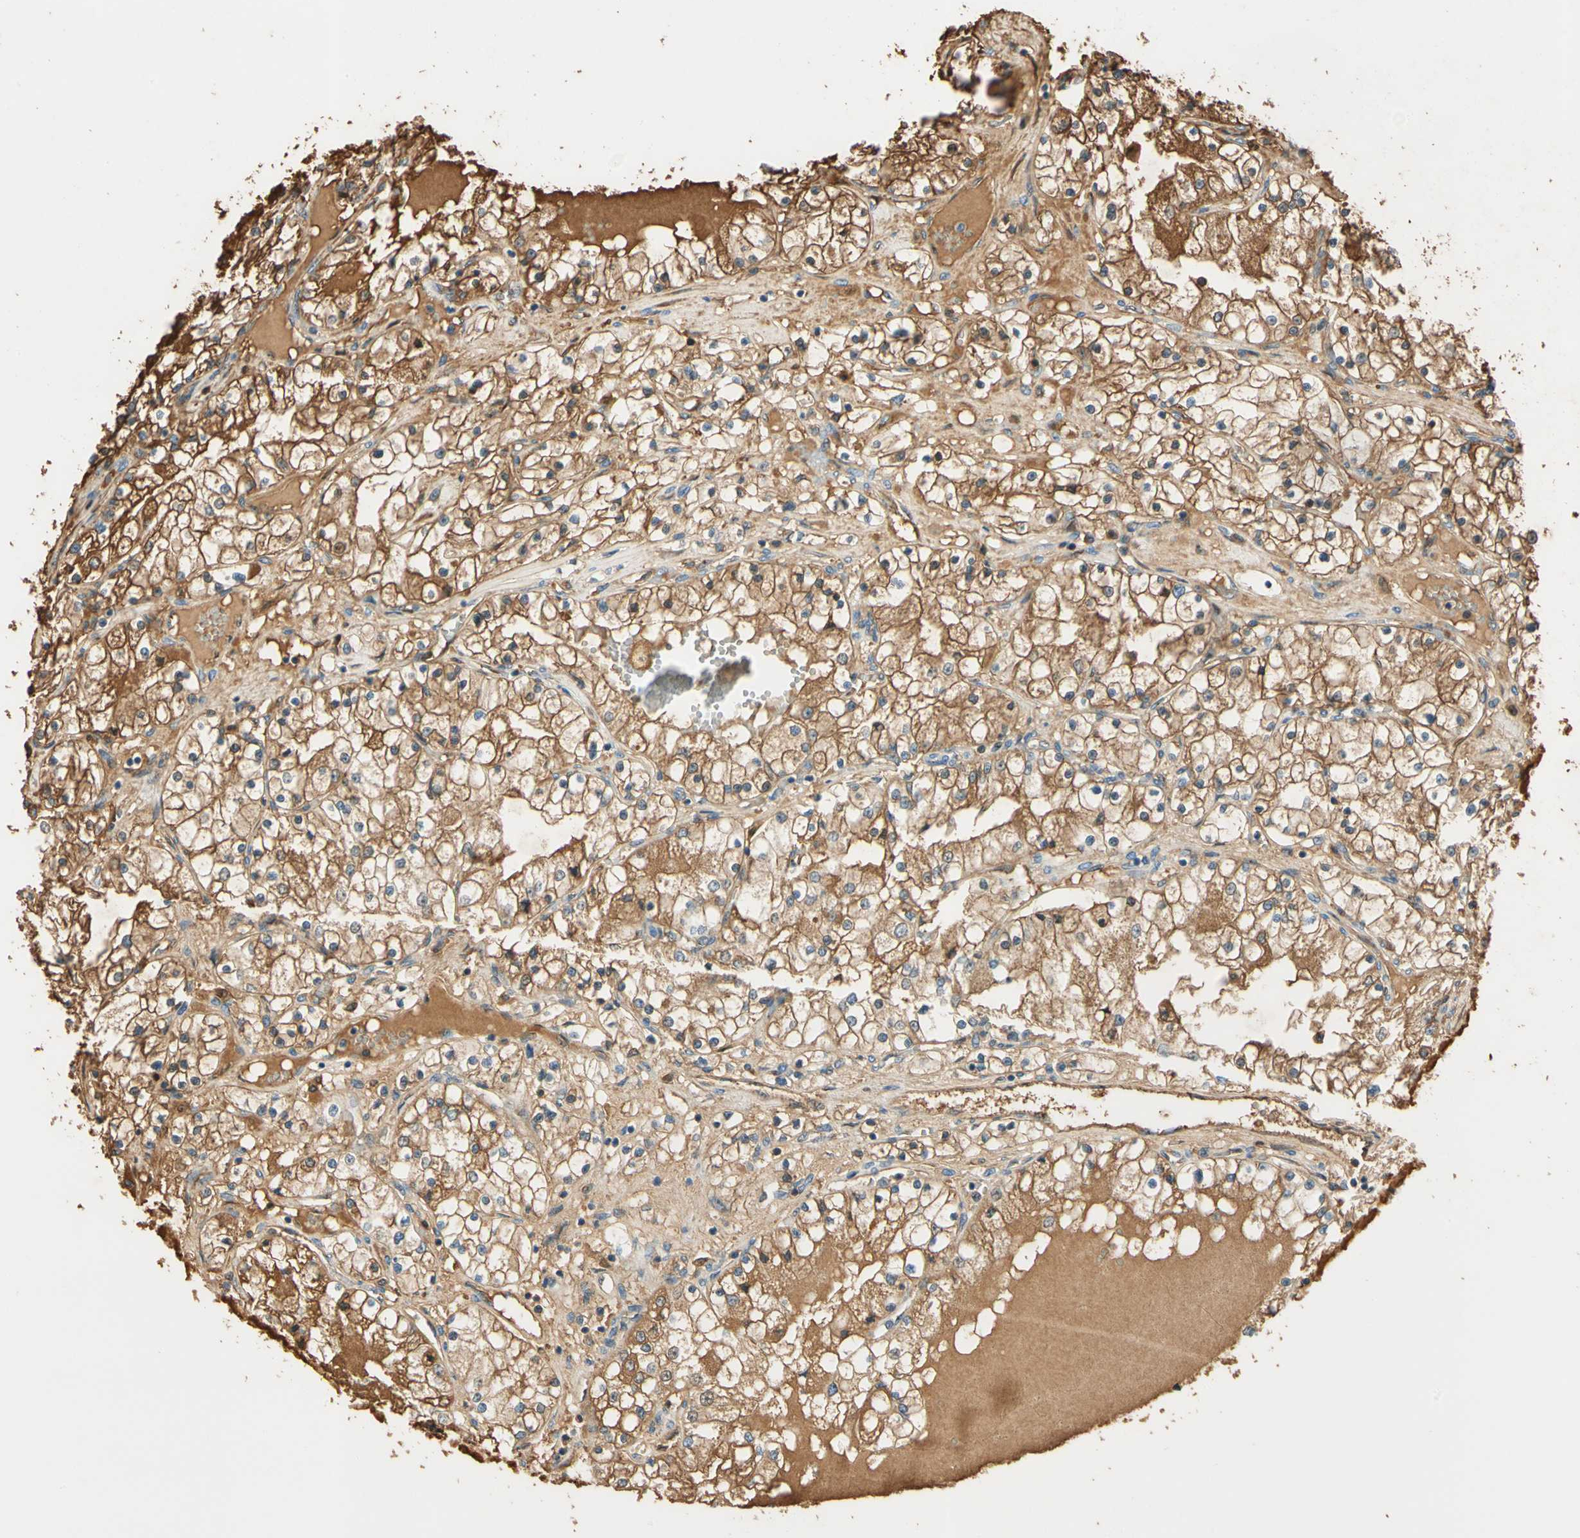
{"staining": {"intensity": "moderate", "quantity": ">75%", "location": "cytoplasmic/membranous"}, "tissue": "renal cancer", "cell_type": "Tumor cells", "image_type": "cancer", "snomed": [{"axis": "morphology", "description": "Adenocarcinoma, NOS"}, {"axis": "topography", "description": "Kidney"}], "caption": "Renal cancer (adenocarcinoma) was stained to show a protein in brown. There is medium levels of moderate cytoplasmic/membranous expression in about >75% of tumor cells.", "gene": "LAMB3", "patient": {"sex": "male", "age": 68}}